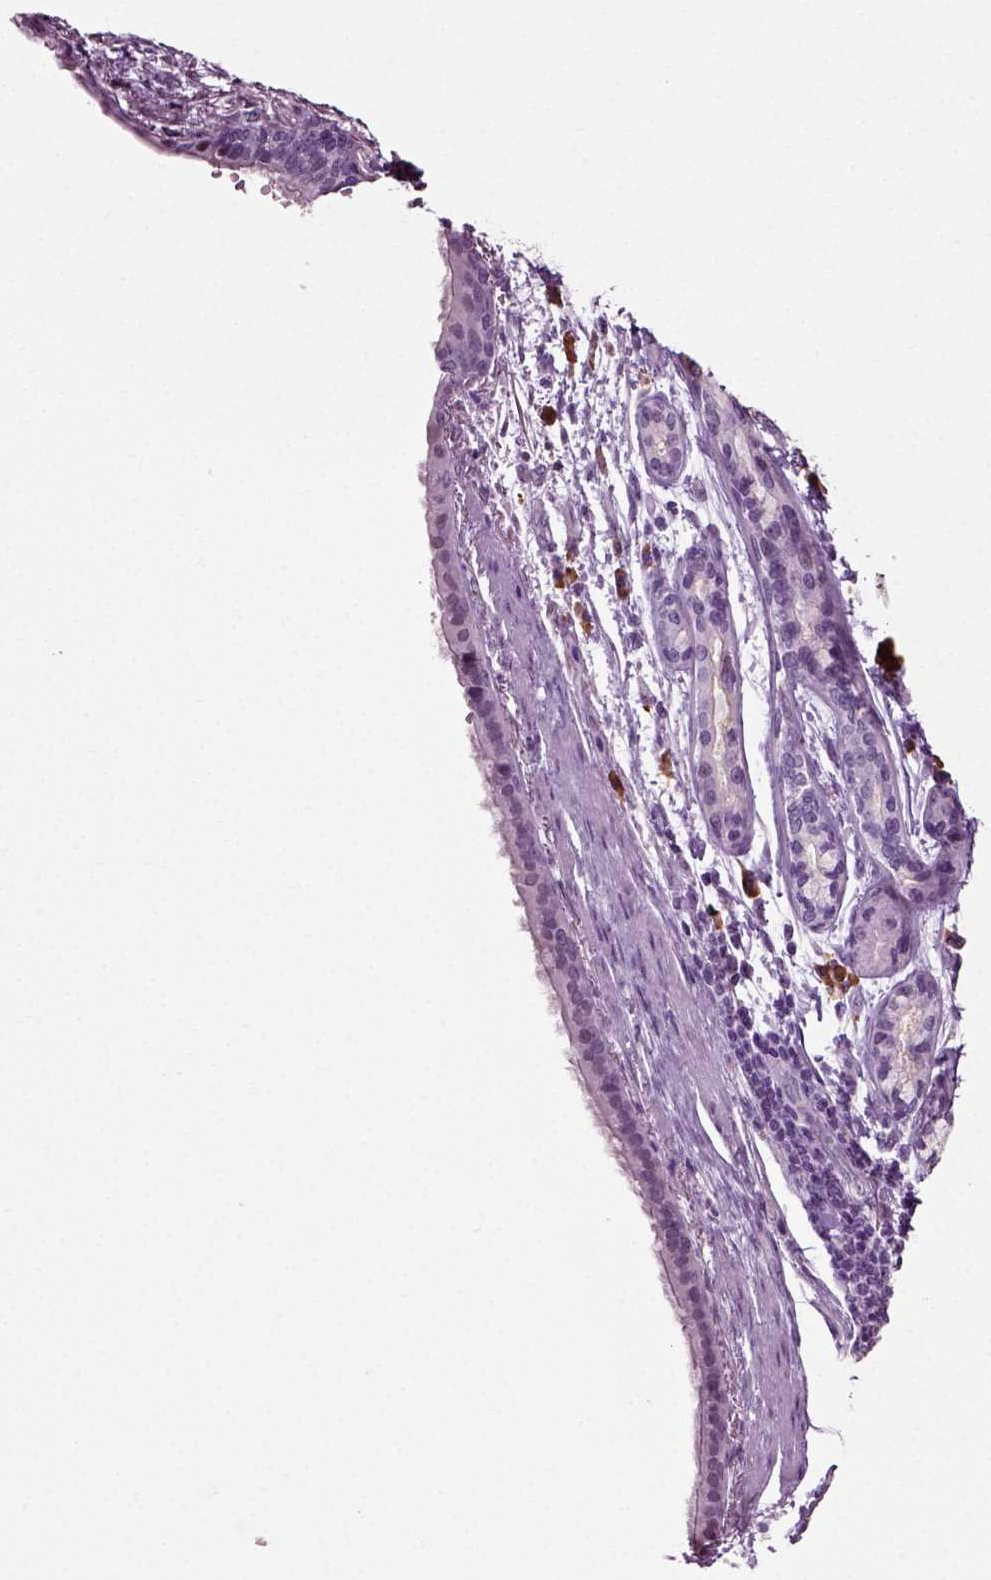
{"staining": {"intensity": "negative", "quantity": "none", "location": "none"}, "tissue": "bronchus", "cell_type": "Respiratory epithelial cells", "image_type": "normal", "snomed": [{"axis": "morphology", "description": "Normal tissue, NOS"}, {"axis": "morphology", "description": "Squamous cell carcinoma, NOS"}, {"axis": "topography", "description": "Bronchus"}, {"axis": "topography", "description": "Lung"}], "caption": "This histopathology image is of benign bronchus stained with immunohistochemistry to label a protein in brown with the nuclei are counter-stained blue. There is no positivity in respiratory epithelial cells. The staining was performed using DAB to visualize the protein expression in brown, while the nuclei were stained in blue with hematoxylin (Magnification: 20x).", "gene": "SLC26A8", "patient": {"sex": "male", "age": 69}}